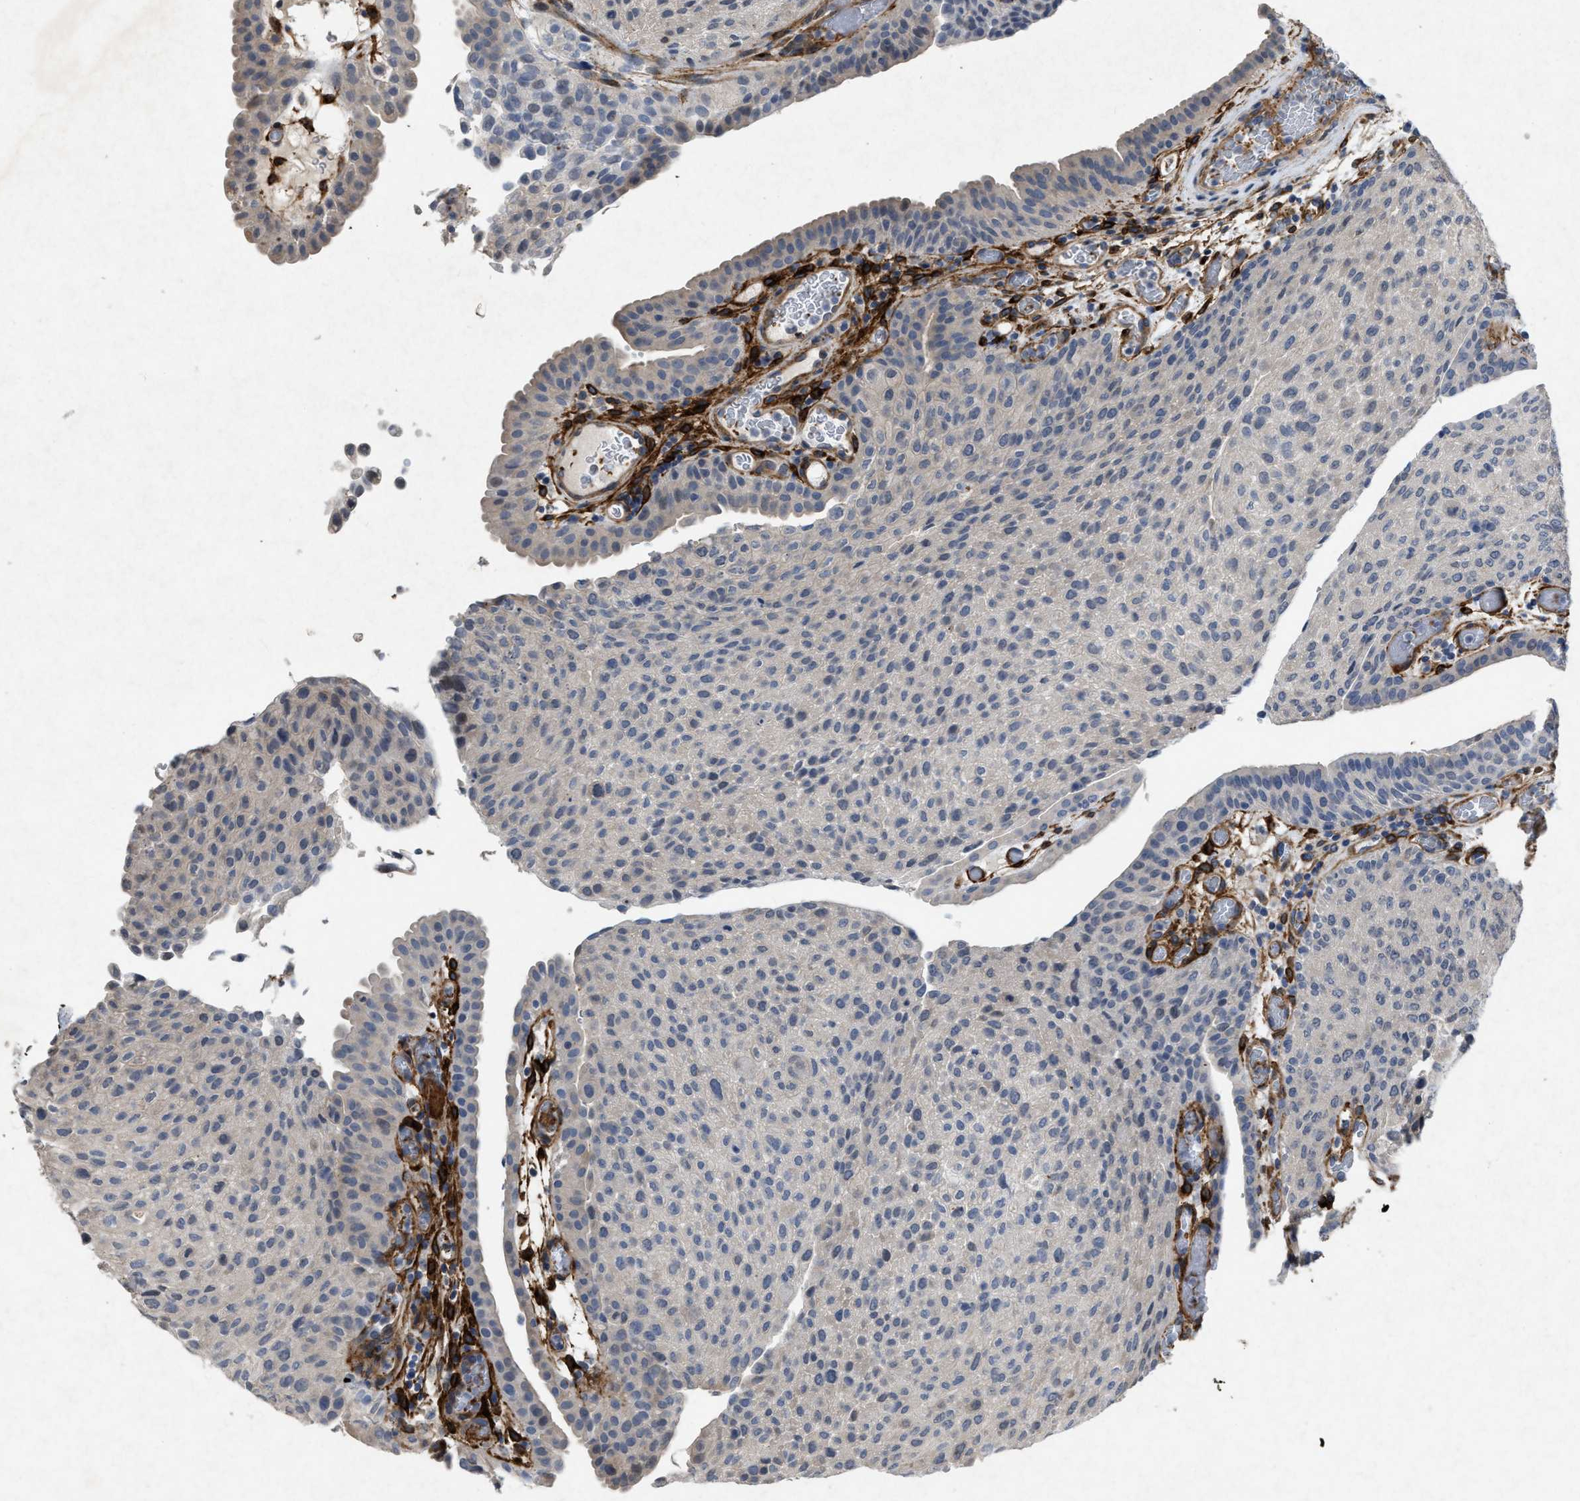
{"staining": {"intensity": "negative", "quantity": "none", "location": "none"}, "tissue": "urothelial cancer", "cell_type": "Tumor cells", "image_type": "cancer", "snomed": [{"axis": "morphology", "description": "Urothelial carcinoma, Low grade"}, {"axis": "morphology", "description": "Urothelial carcinoma, High grade"}, {"axis": "topography", "description": "Urinary bladder"}], "caption": "This is an IHC photomicrograph of urothelial carcinoma (high-grade). There is no expression in tumor cells.", "gene": "PDGFRA", "patient": {"sex": "male", "age": 35}}